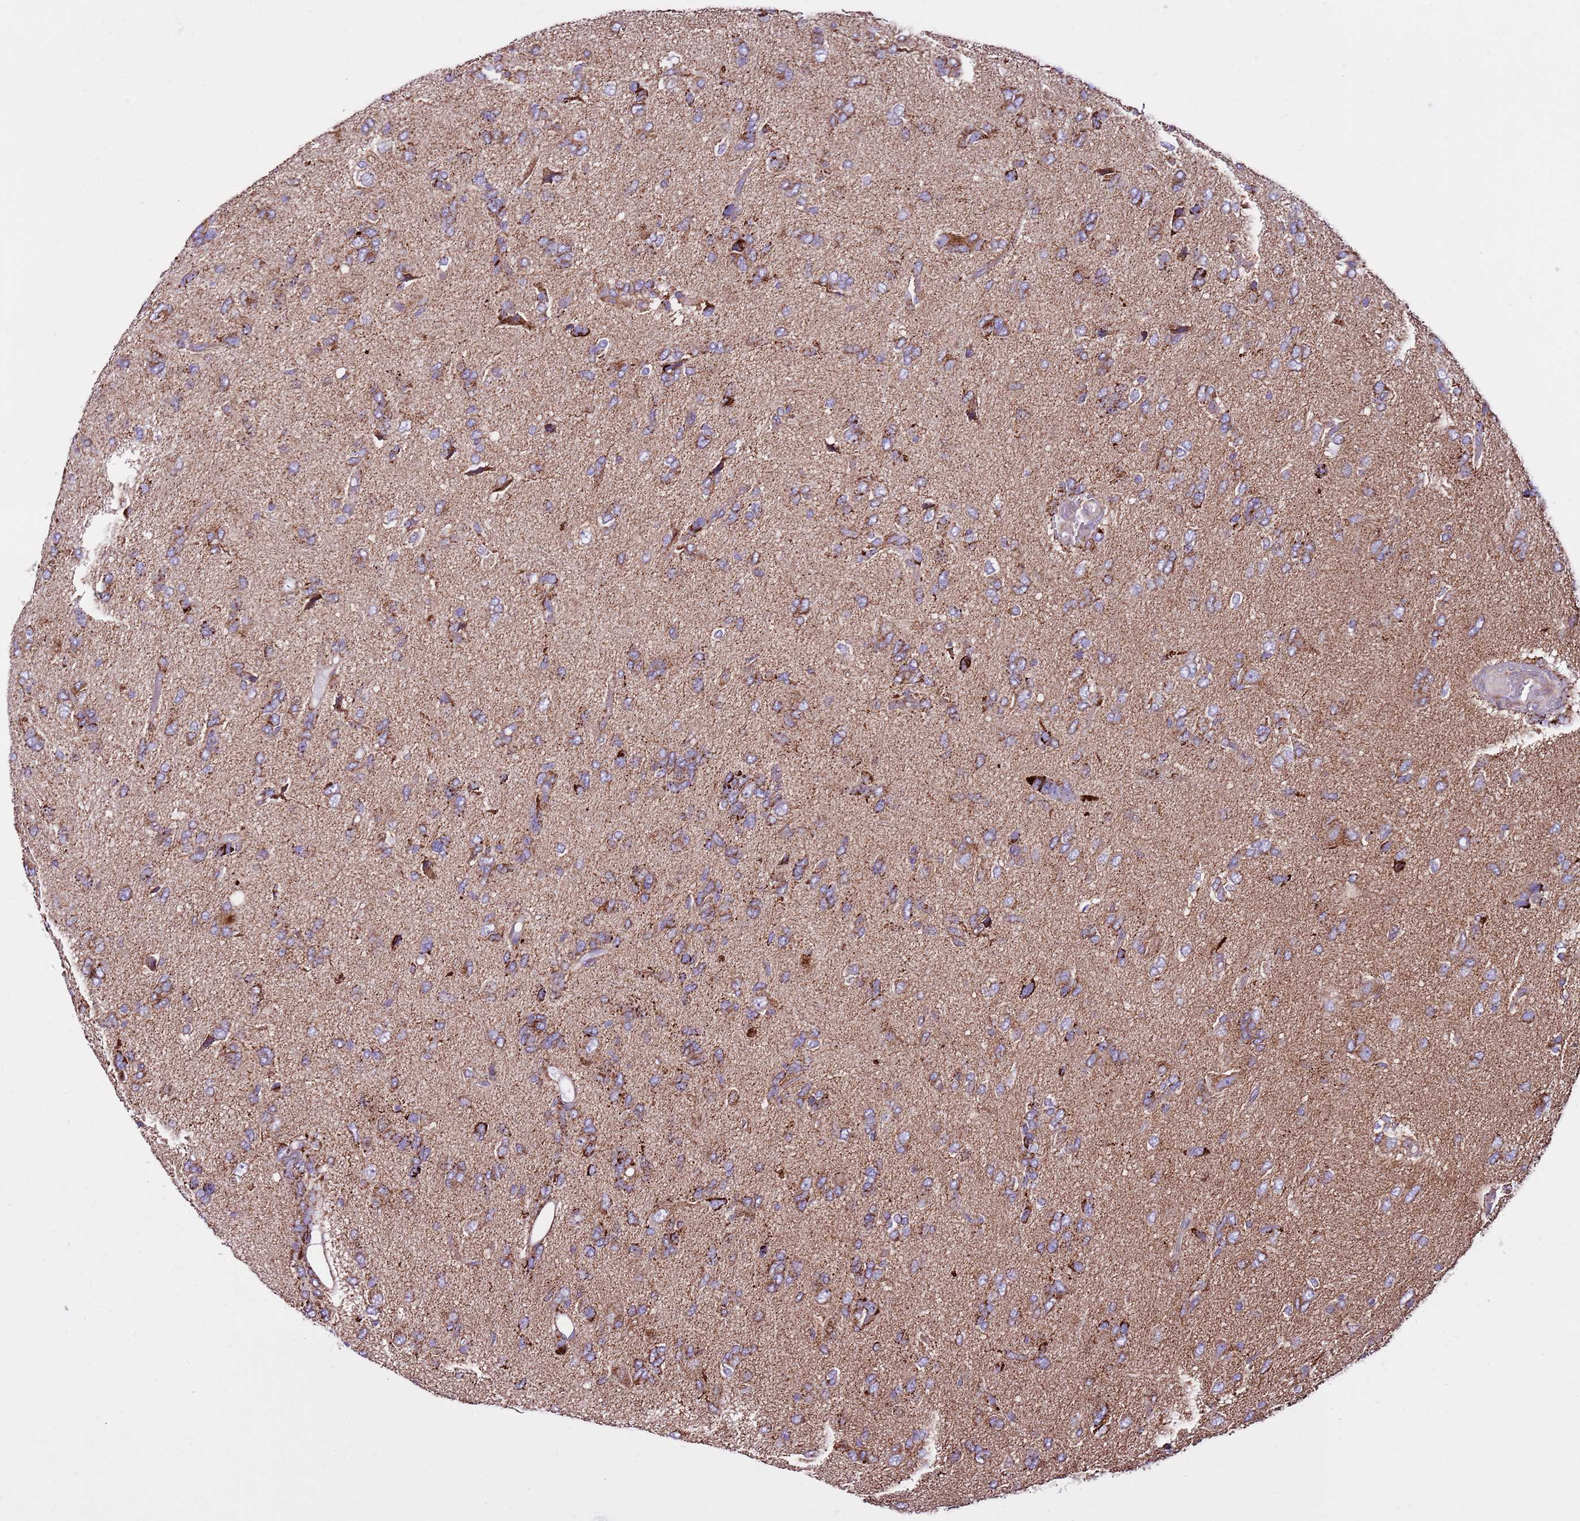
{"staining": {"intensity": "moderate", "quantity": "25%-75%", "location": "cytoplasmic/membranous"}, "tissue": "glioma", "cell_type": "Tumor cells", "image_type": "cancer", "snomed": [{"axis": "morphology", "description": "Glioma, malignant, High grade"}, {"axis": "topography", "description": "Brain"}], "caption": "Glioma stained for a protein reveals moderate cytoplasmic/membranous positivity in tumor cells. The protein of interest is shown in brown color, while the nuclei are stained blue.", "gene": "HECTD4", "patient": {"sex": "female", "age": 59}}